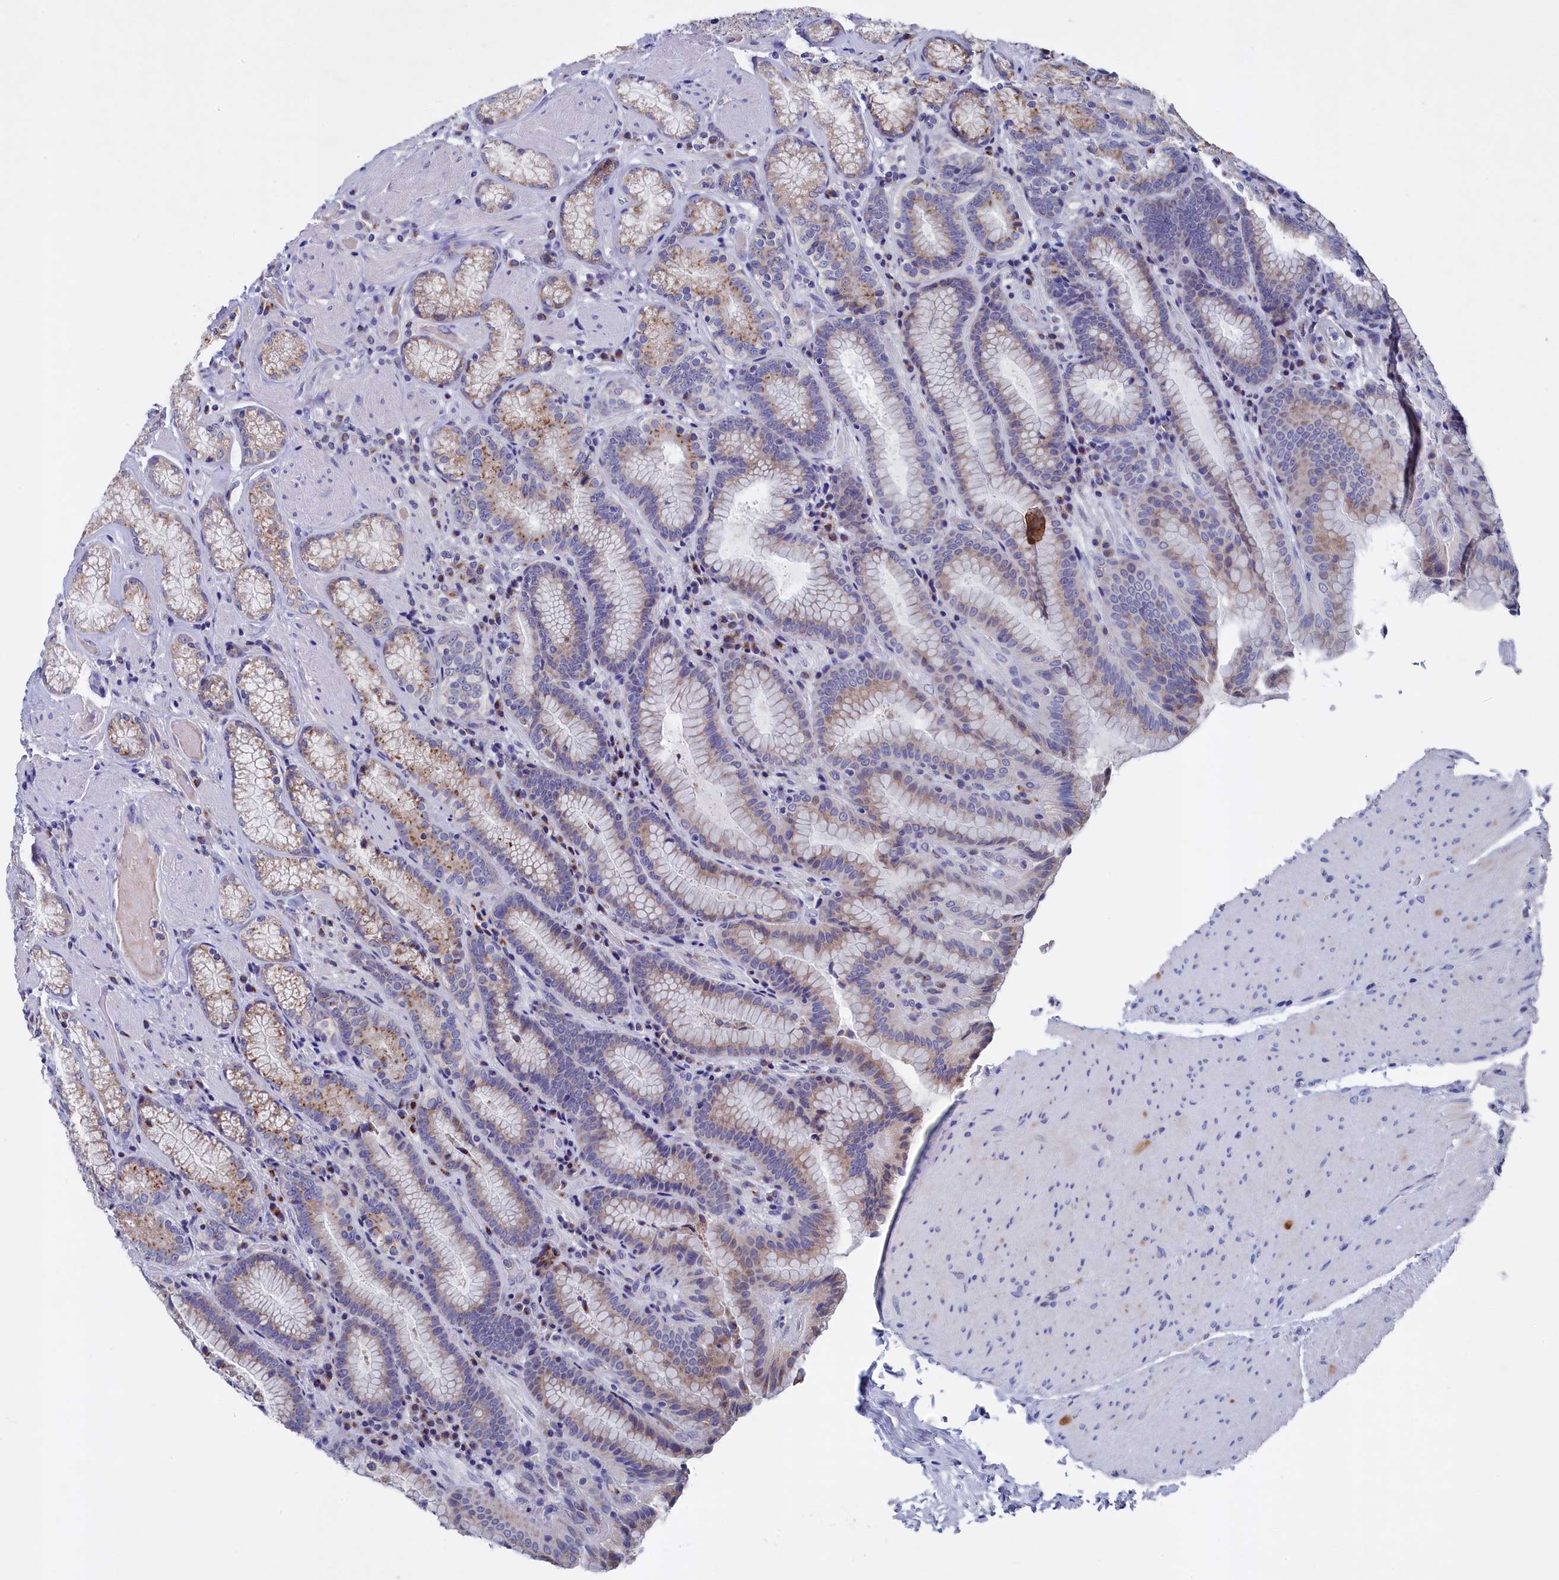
{"staining": {"intensity": "moderate", "quantity": "25%-75%", "location": "cytoplasmic/membranous"}, "tissue": "stomach", "cell_type": "Glandular cells", "image_type": "normal", "snomed": [{"axis": "morphology", "description": "Normal tissue, NOS"}, {"axis": "topography", "description": "Stomach, upper"}, {"axis": "topography", "description": "Stomach, lower"}], "caption": "This histopathology image demonstrates IHC staining of benign human stomach, with medium moderate cytoplasmic/membranous staining in approximately 25%-75% of glandular cells.", "gene": "GPR108", "patient": {"sex": "female", "age": 76}}